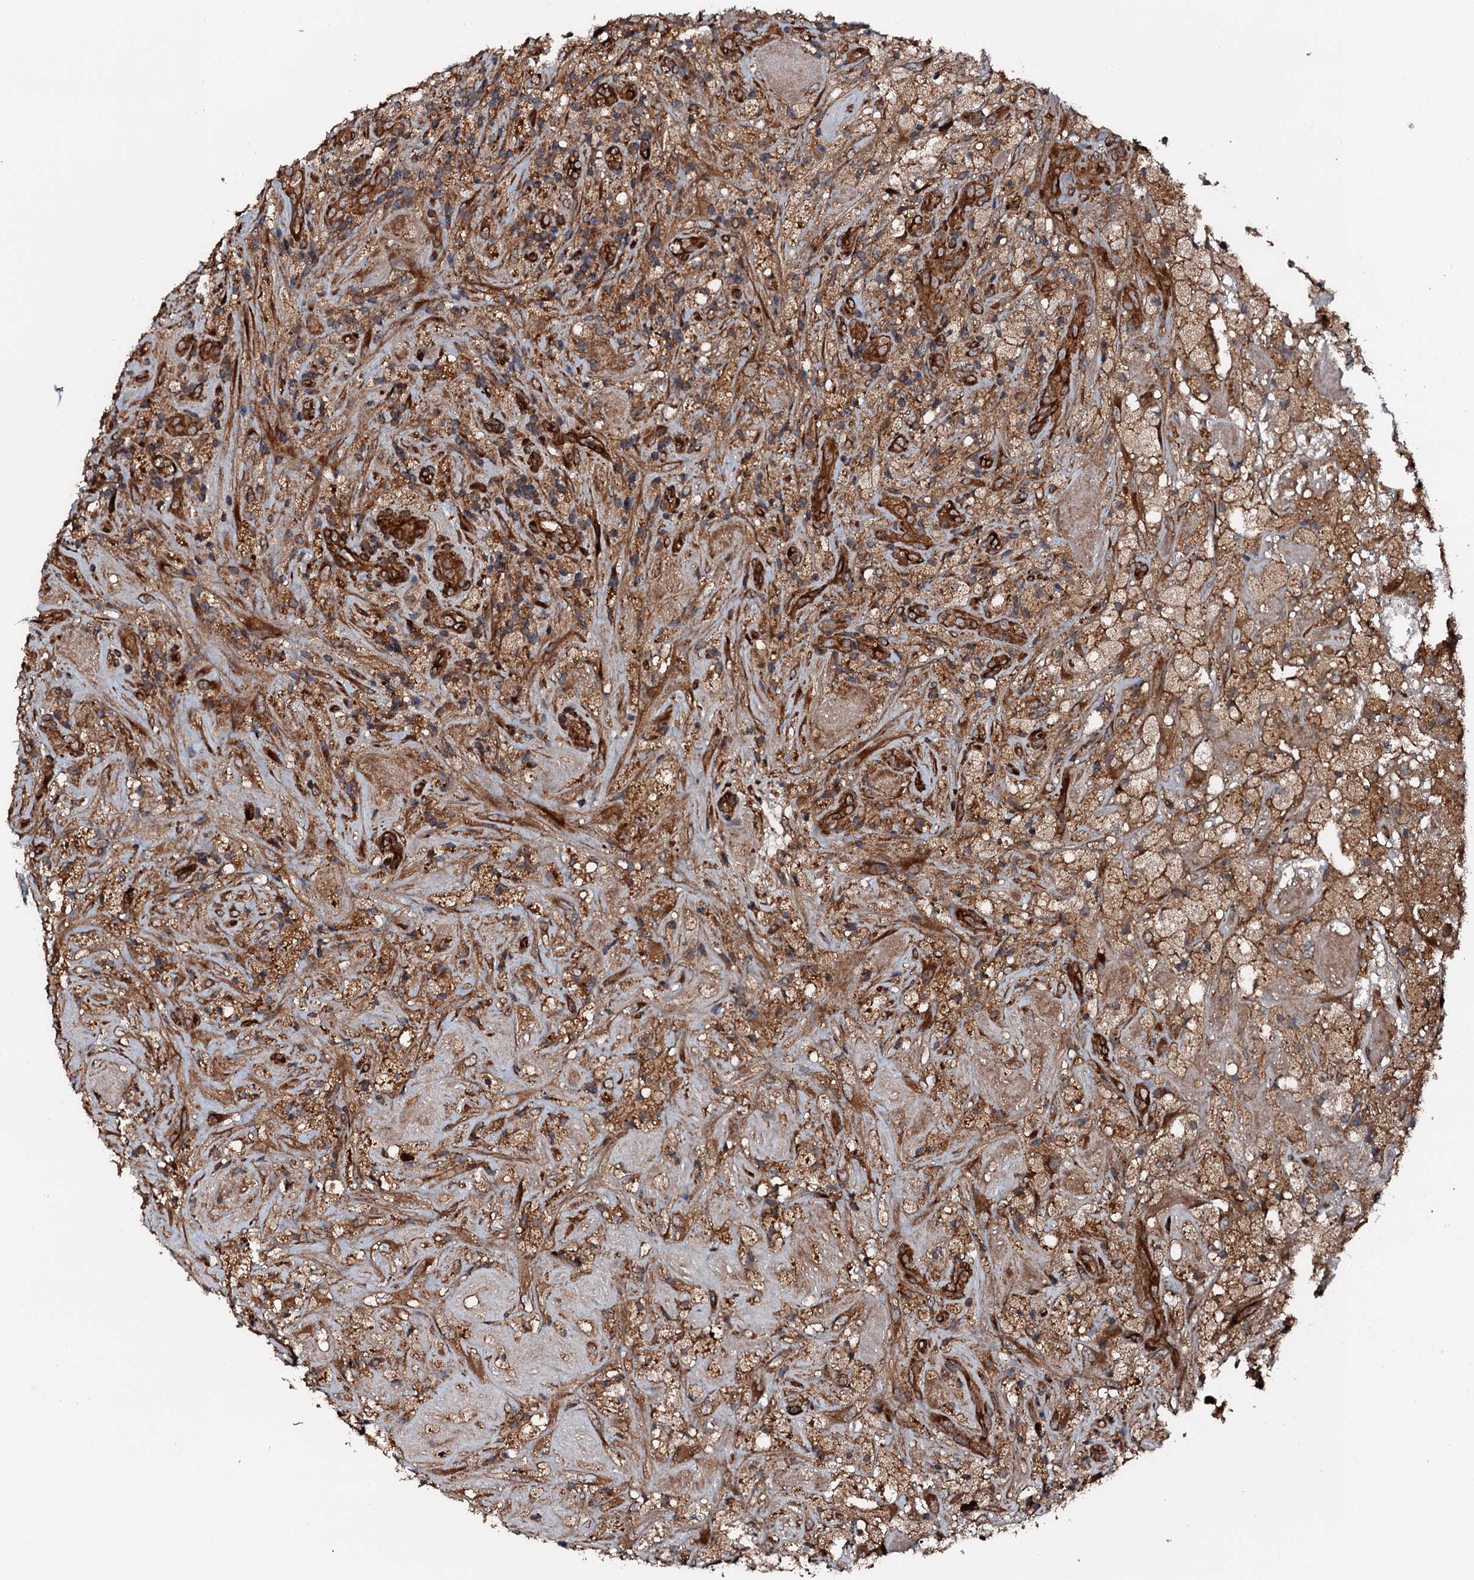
{"staining": {"intensity": "strong", "quantity": "25%-75%", "location": "cytoplasmic/membranous"}, "tissue": "glioma", "cell_type": "Tumor cells", "image_type": "cancer", "snomed": [{"axis": "morphology", "description": "Glioma, malignant, High grade"}, {"axis": "topography", "description": "Brain"}], "caption": "Immunohistochemistry (IHC) micrograph of human glioma stained for a protein (brown), which displays high levels of strong cytoplasmic/membranous expression in approximately 25%-75% of tumor cells.", "gene": "FLYWCH1", "patient": {"sex": "male", "age": 69}}